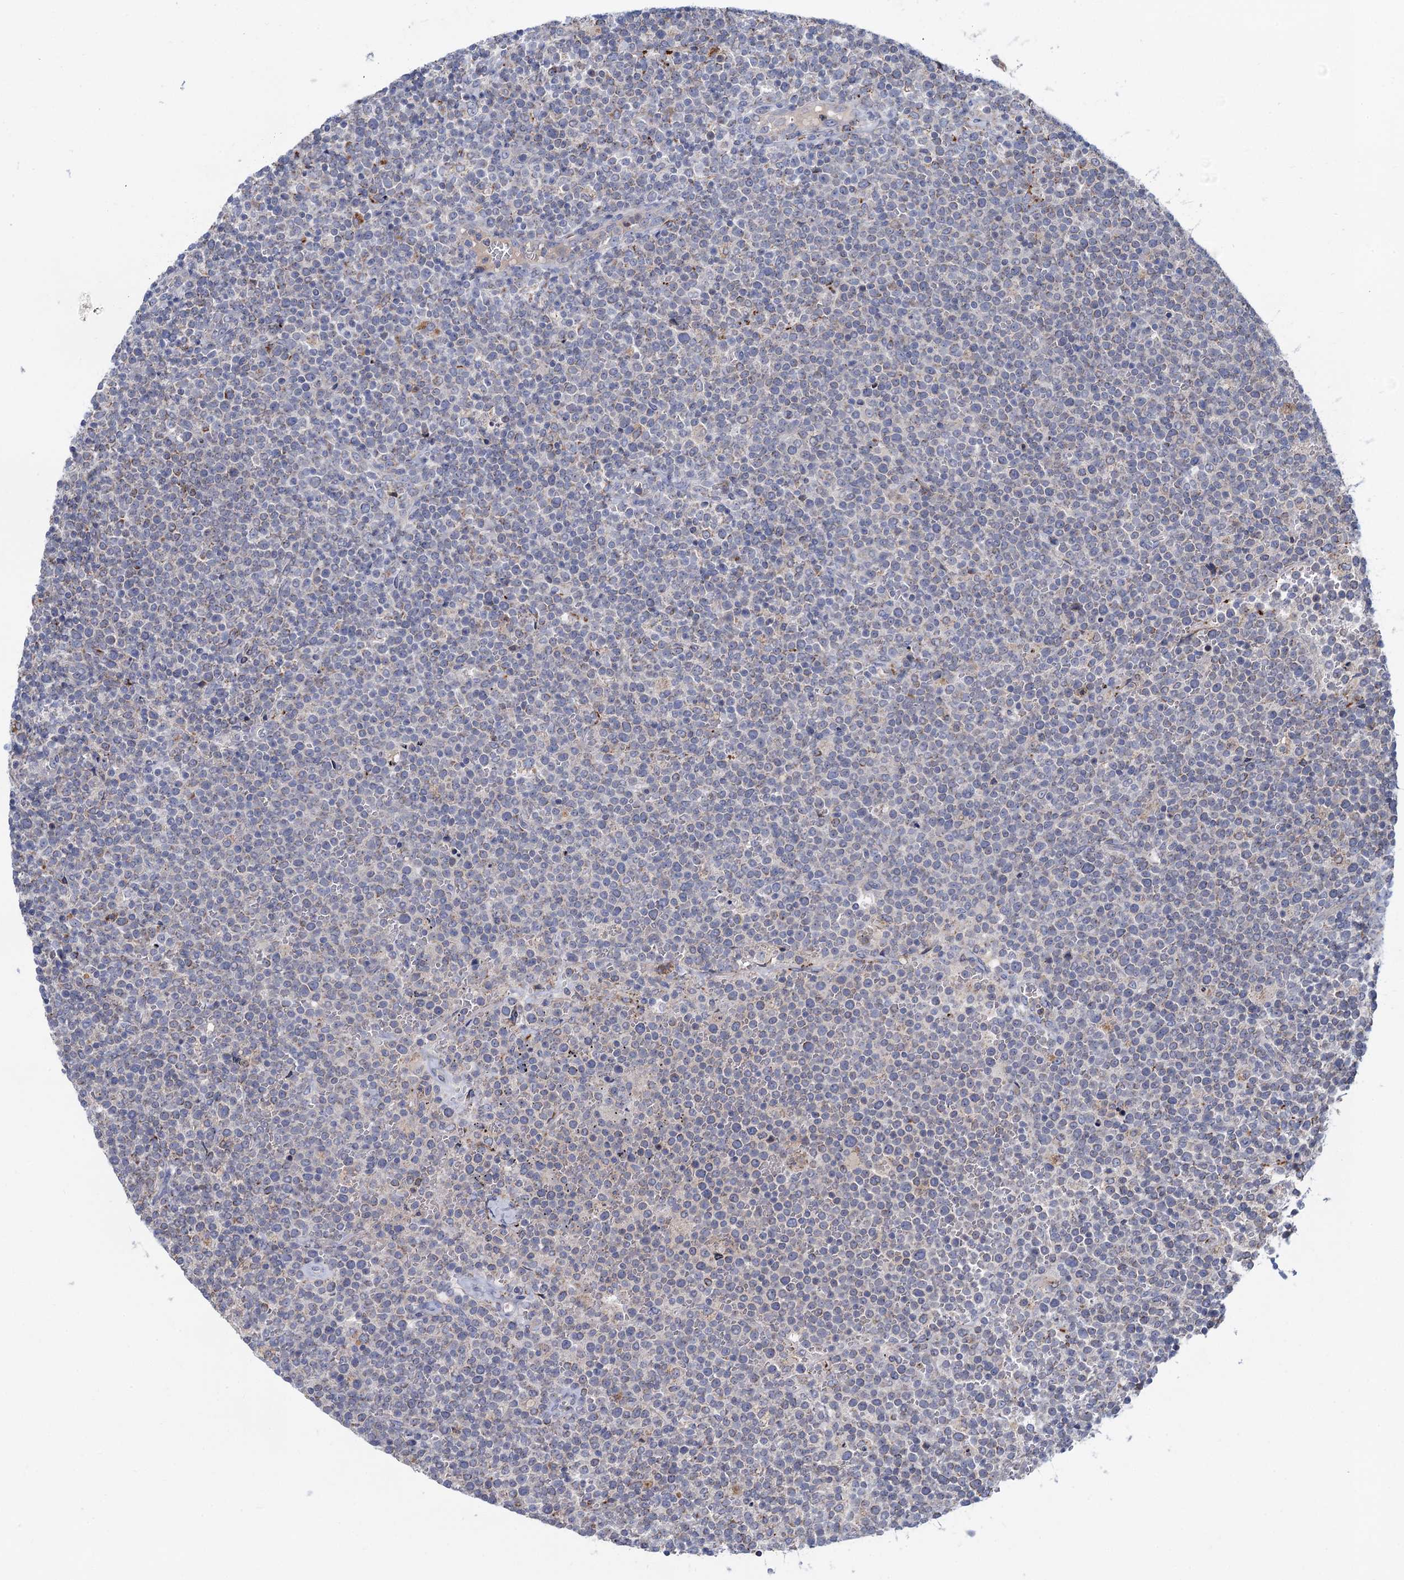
{"staining": {"intensity": "weak", "quantity": "25%-75%", "location": "cytoplasmic/membranous"}, "tissue": "lymphoma", "cell_type": "Tumor cells", "image_type": "cancer", "snomed": [{"axis": "morphology", "description": "Malignant lymphoma, non-Hodgkin's type, High grade"}, {"axis": "topography", "description": "Lymph node"}], "caption": "Immunohistochemistry (IHC) of human malignant lymphoma, non-Hodgkin's type (high-grade) reveals low levels of weak cytoplasmic/membranous staining in approximately 25%-75% of tumor cells. (brown staining indicates protein expression, while blue staining denotes nuclei).", "gene": "ANKS3", "patient": {"sex": "male", "age": 61}}